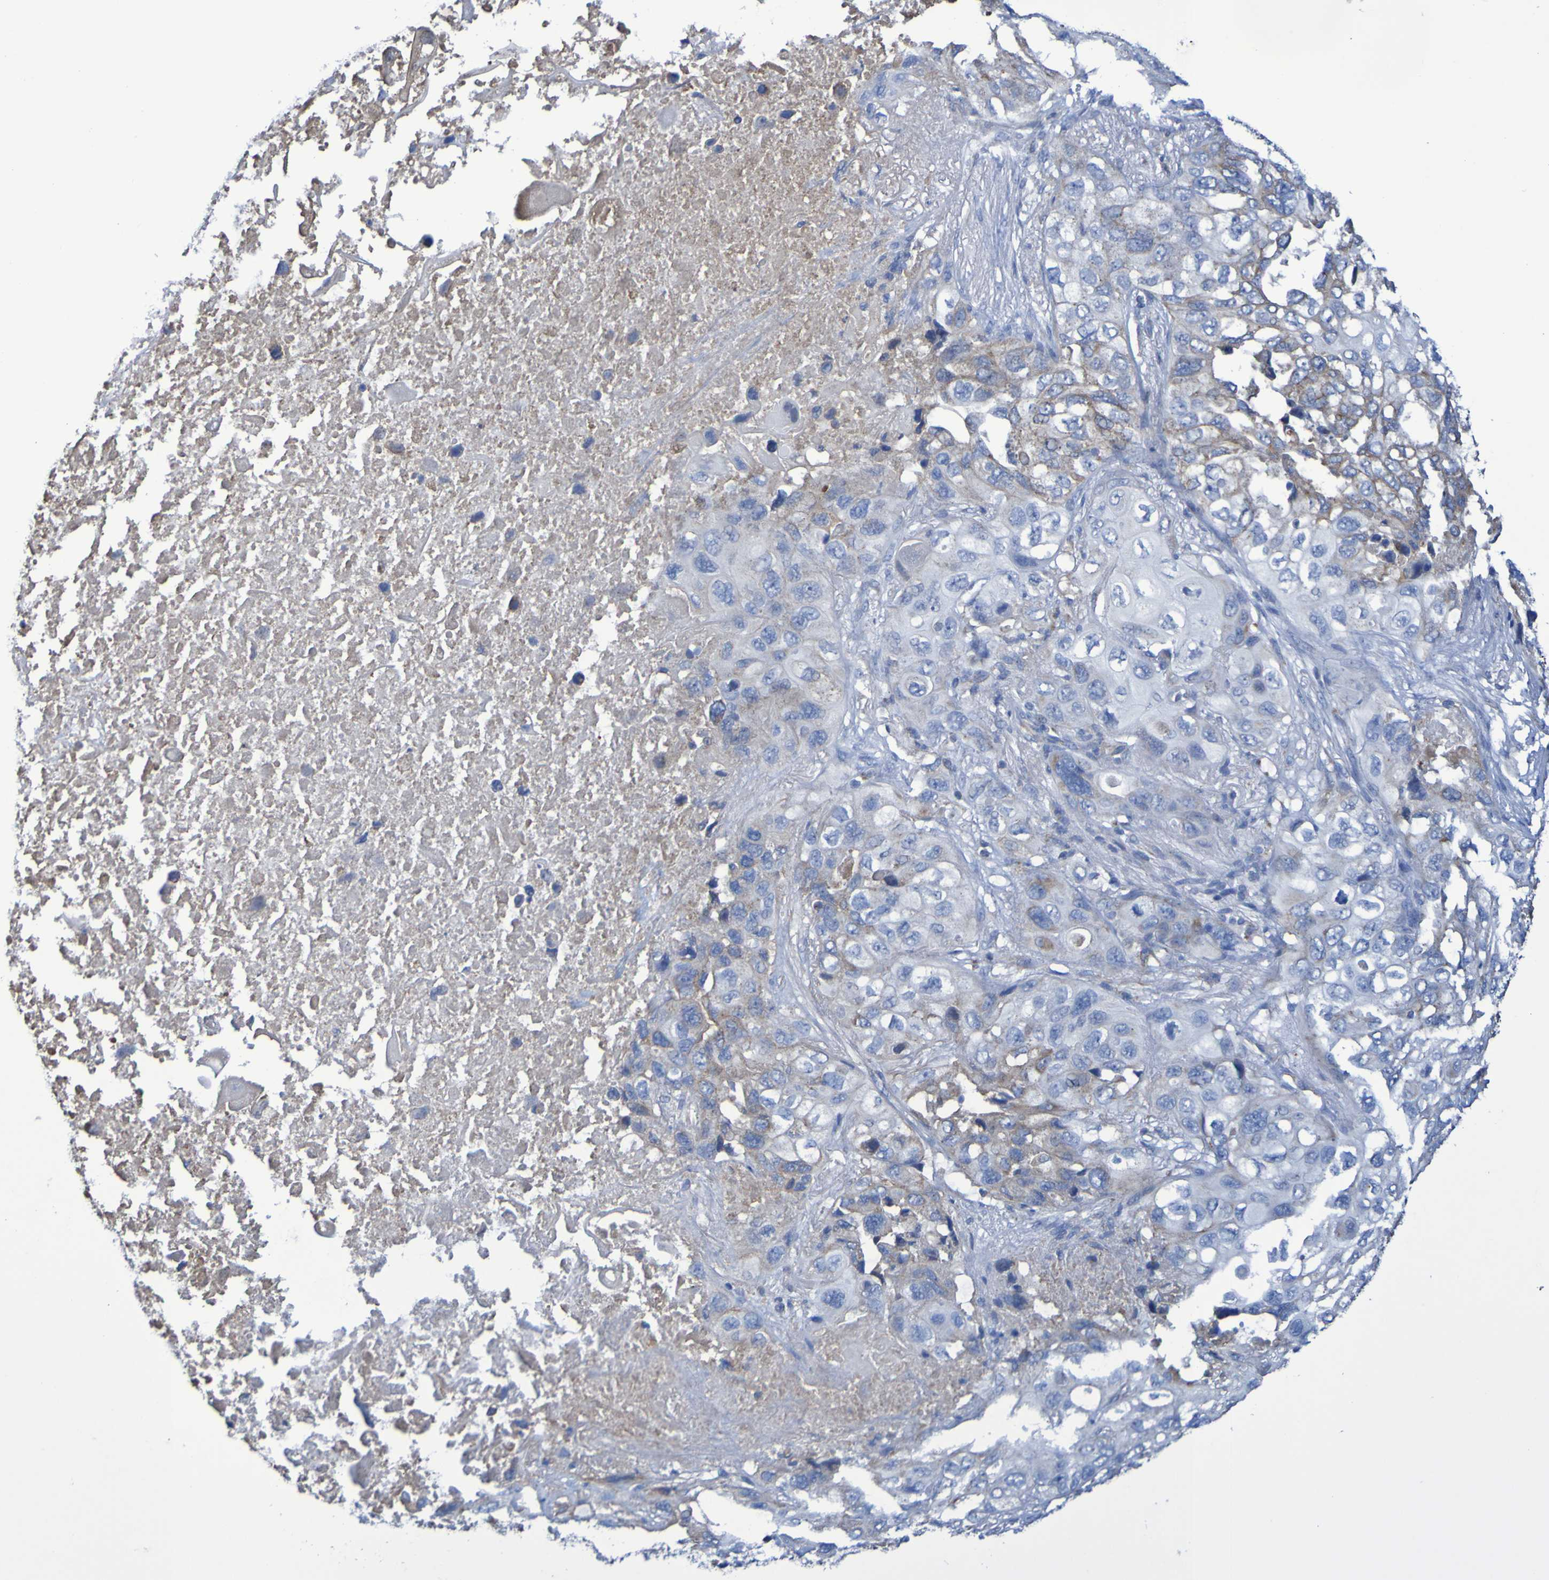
{"staining": {"intensity": "weak", "quantity": "<25%", "location": "cytoplasmic/membranous"}, "tissue": "lung cancer", "cell_type": "Tumor cells", "image_type": "cancer", "snomed": [{"axis": "morphology", "description": "Squamous cell carcinoma, NOS"}, {"axis": "topography", "description": "Lung"}], "caption": "Lung cancer was stained to show a protein in brown. There is no significant positivity in tumor cells.", "gene": "CNTN2", "patient": {"sex": "female", "age": 73}}